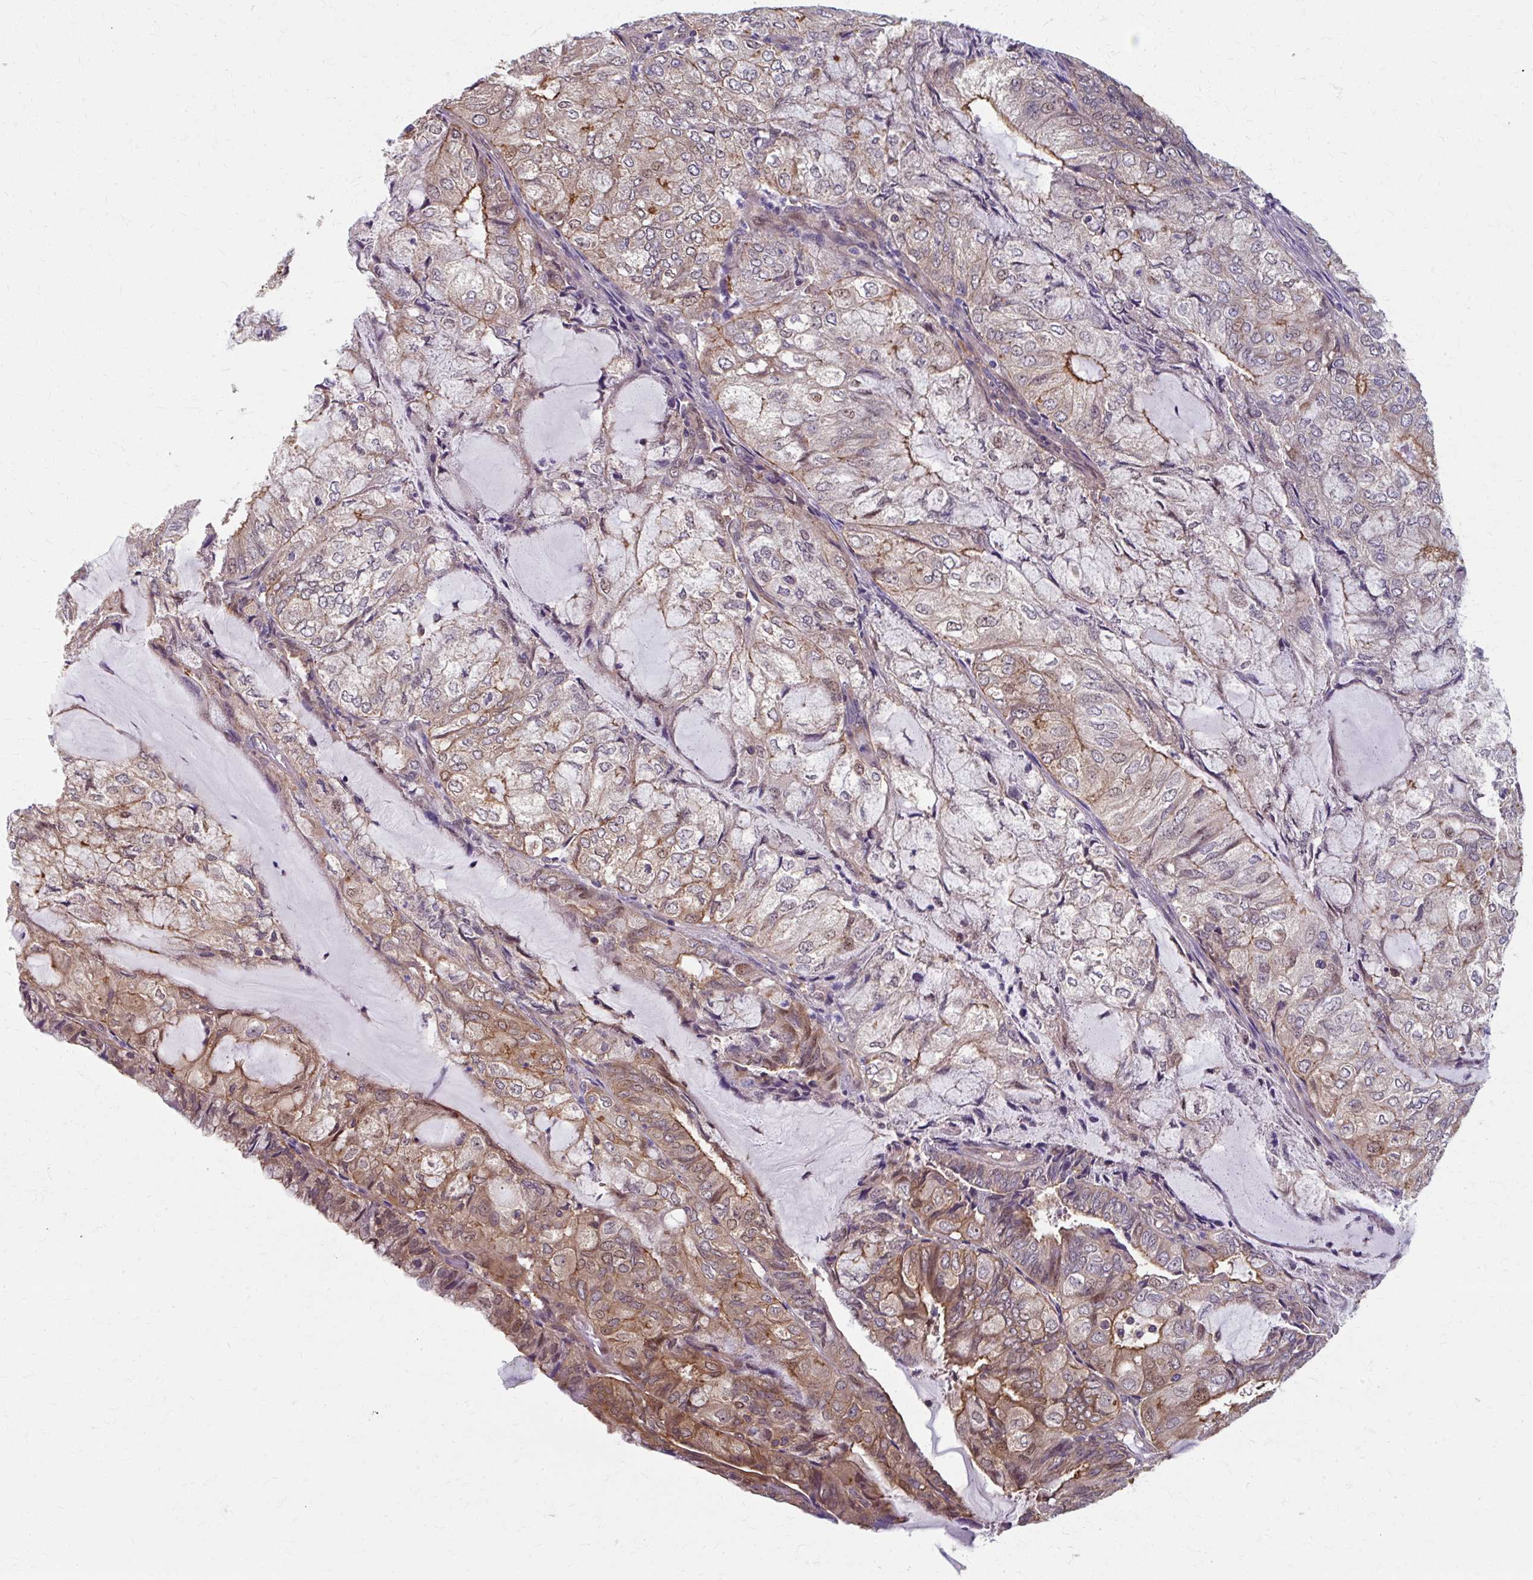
{"staining": {"intensity": "moderate", "quantity": "25%-75%", "location": "cytoplasmic/membranous,nuclear"}, "tissue": "endometrial cancer", "cell_type": "Tumor cells", "image_type": "cancer", "snomed": [{"axis": "morphology", "description": "Adenocarcinoma, NOS"}, {"axis": "topography", "description": "Endometrium"}], "caption": "Brown immunohistochemical staining in endometrial adenocarcinoma demonstrates moderate cytoplasmic/membranous and nuclear positivity in approximately 25%-75% of tumor cells.", "gene": "ZNF555", "patient": {"sex": "female", "age": 81}}